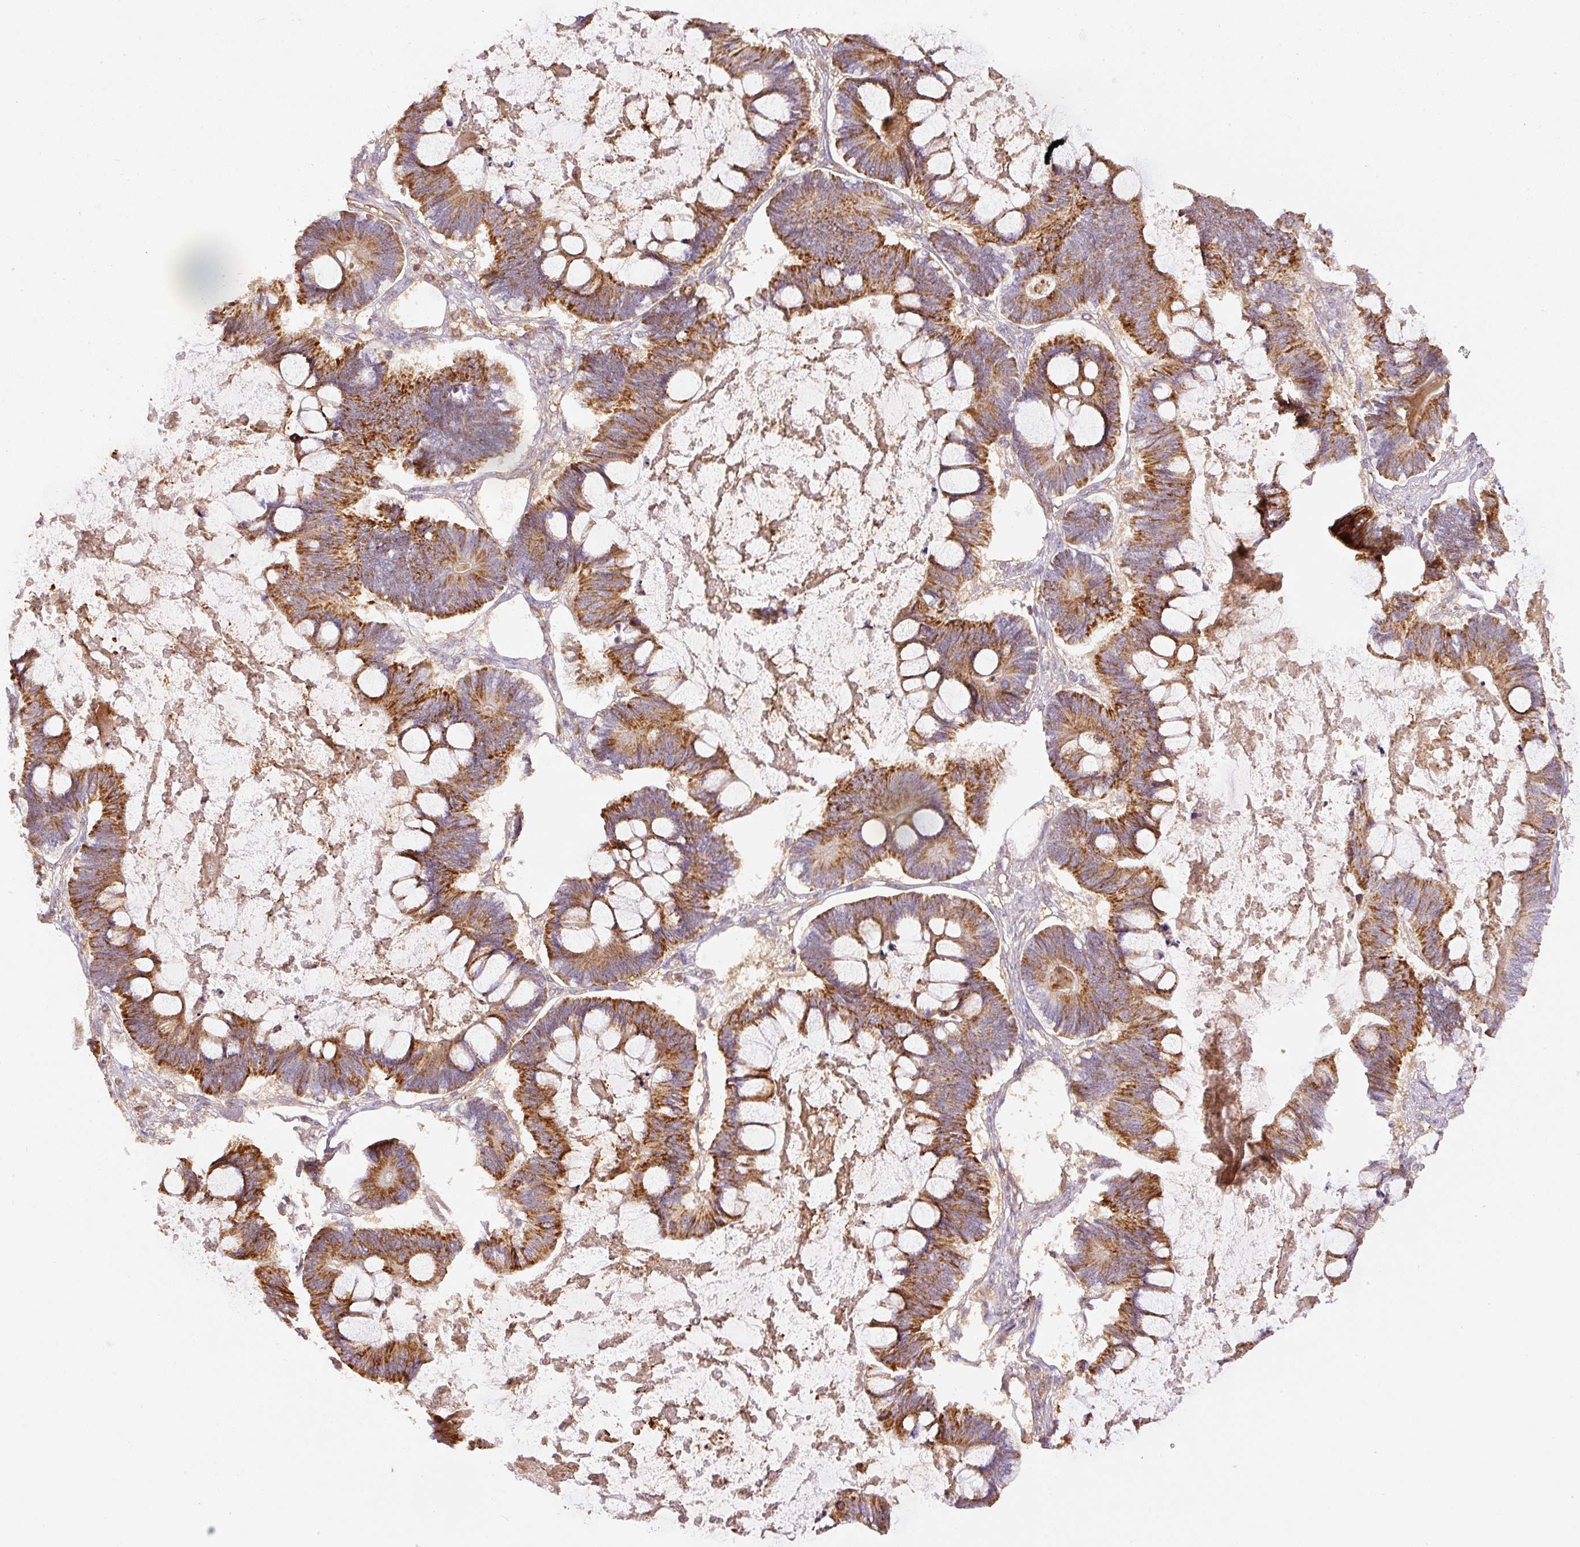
{"staining": {"intensity": "strong", "quantity": ">75%", "location": "cytoplasmic/membranous"}, "tissue": "ovarian cancer", "cell_type": "Tumor cells", "image_type": "cancer", "snomed": [{"axis": "morphology", "description": "Cystadenocarcinoma, mucinous, NOS"}, {"axis": "topography", "description": "Ovary"}], "caption": "Protein expression by IHC displays strong cytoplasmic/membranous staining in about >75% of tumor cells in ovarian mucinous cystadenocarcinoma.", "gene": "PCK2", "patient": {"sex": "female", "age": 61}}